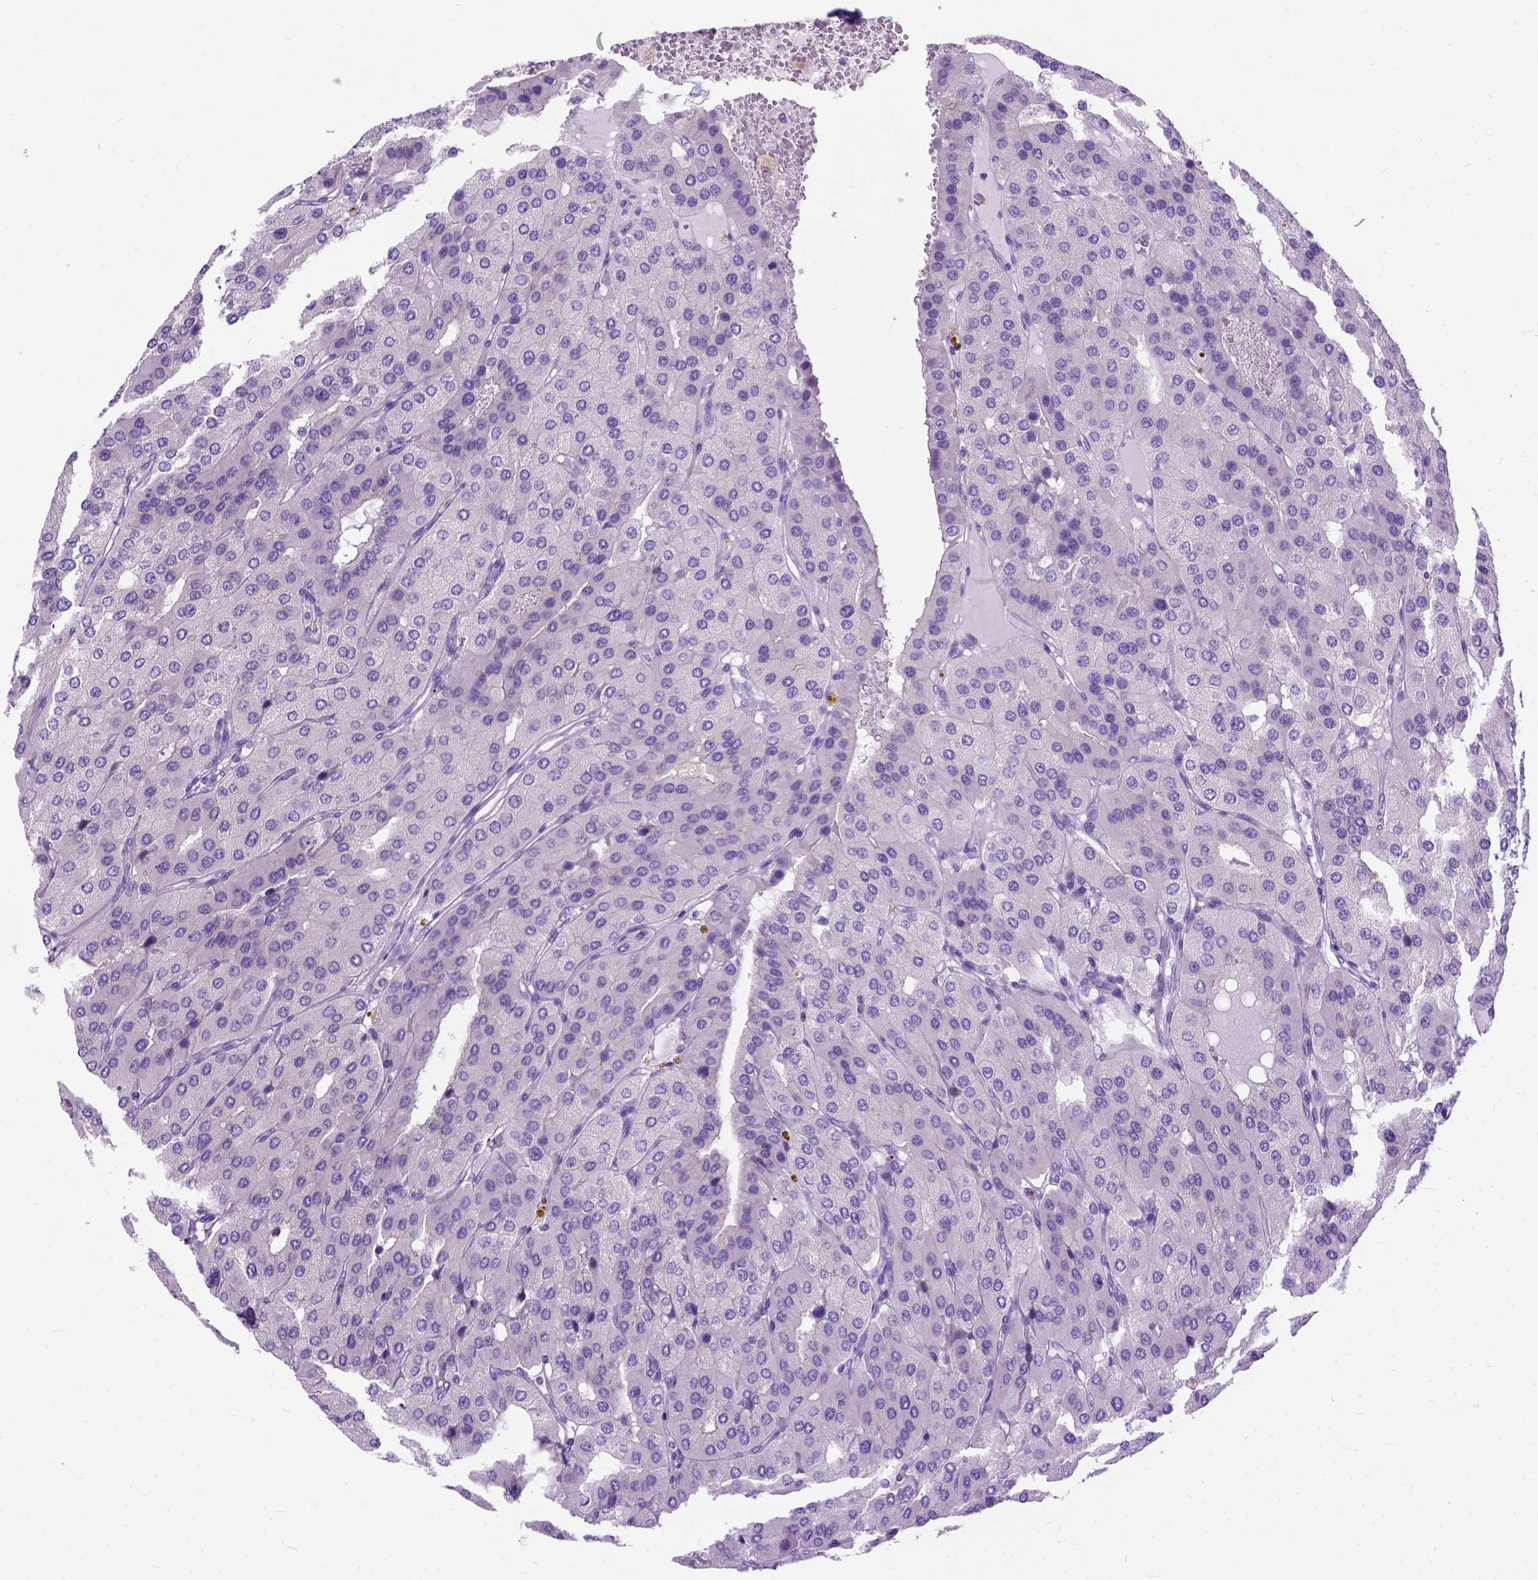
{"staining": {"intensity": "negative", "quantity": "none", "location": "none"}, "tissue": "parathyroid gland", "cell_type": "Glandular cells", "image_type": "normal", "snomed": [{"axis": "morphology", "description": "Normal tissue, NOS"}, {"axis": "morphology", "description": "Adenoma, NOS"}, {"axis": "topography", "description": "Parathyroid gland"}], "caption": "The immunohistochemistry micrograph has no significant positivity in glandular cells of parathyroid gland.", "gene": "ODAD3", "patient": {"sex": "female", "age": 86}}